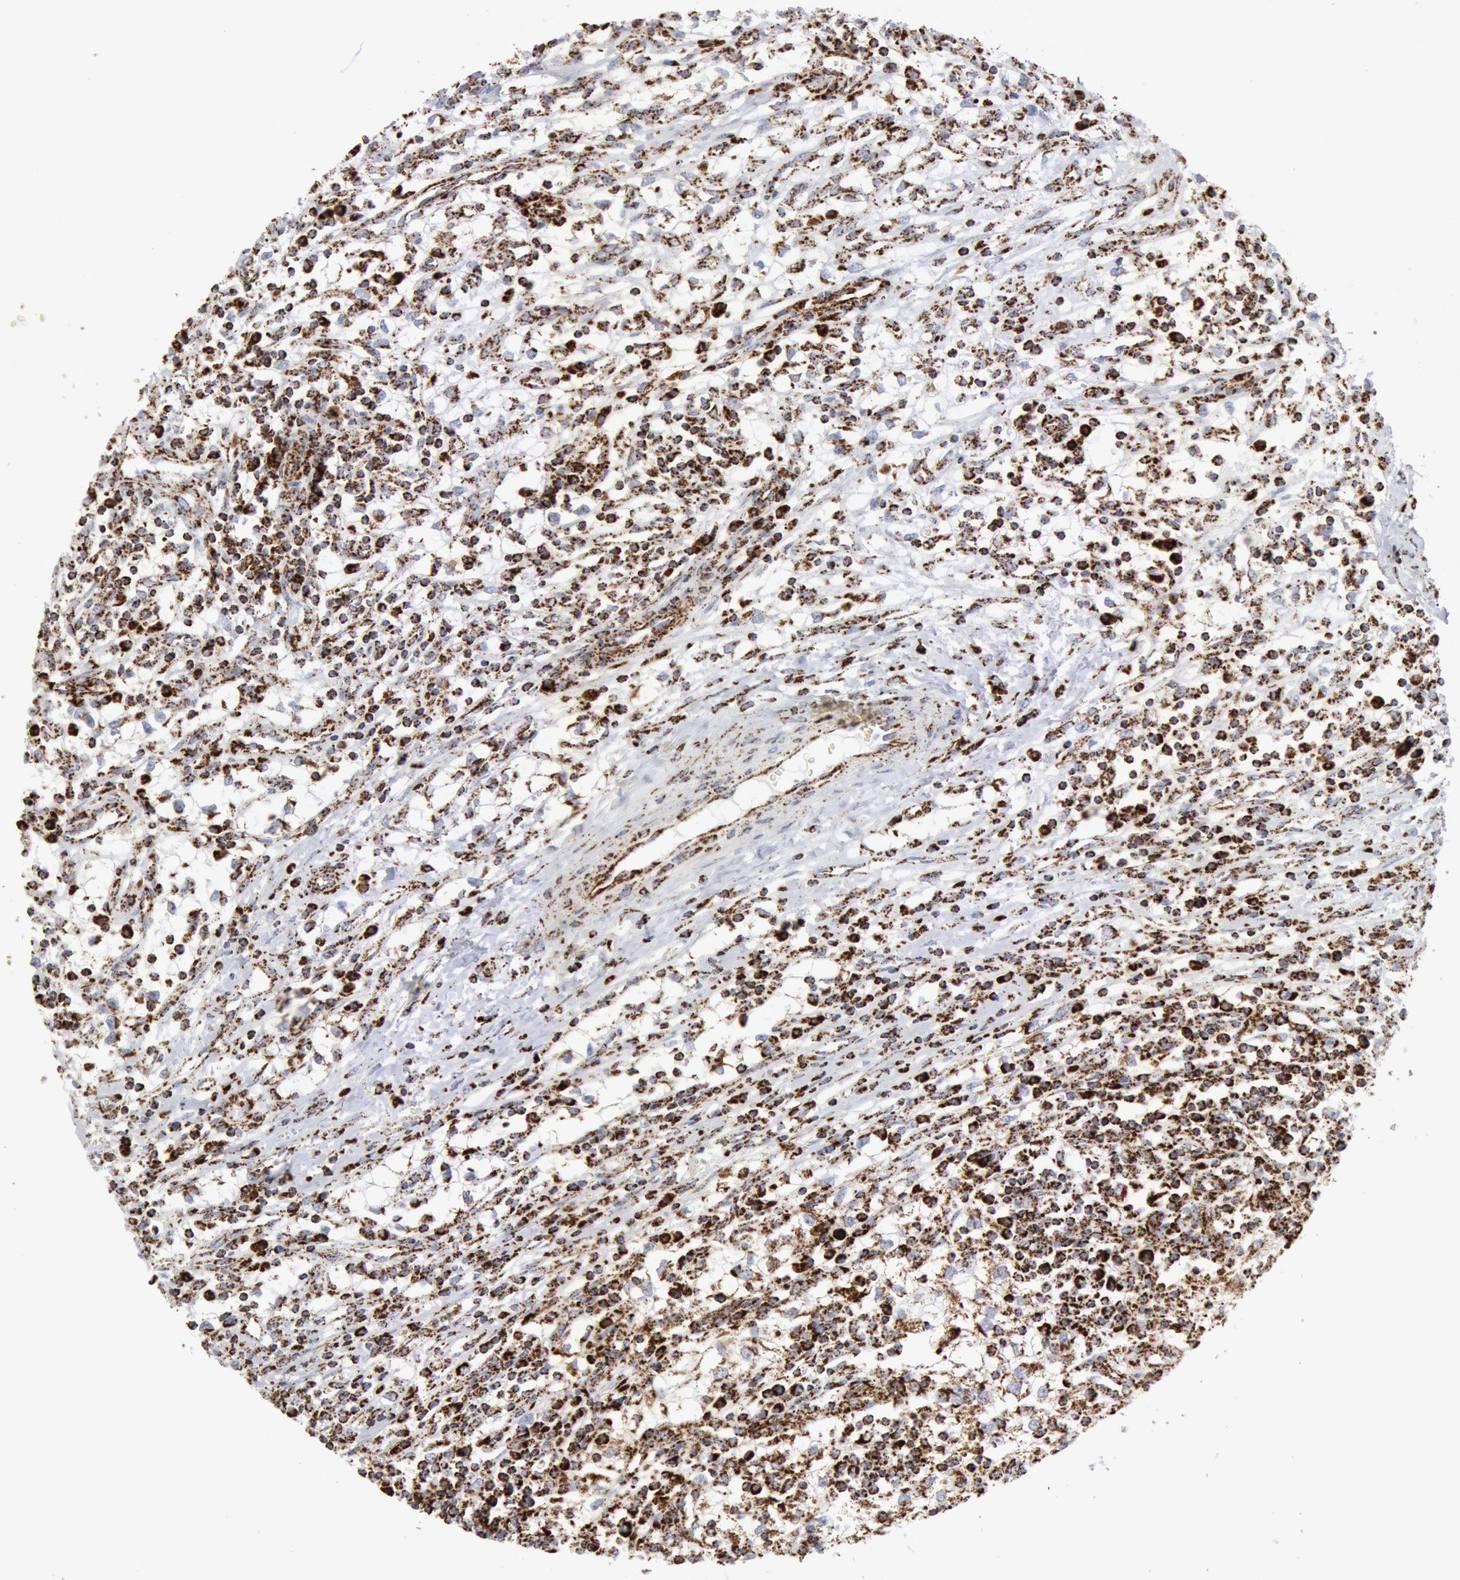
{"staining": {"intensity": "moderate", "quantity": "<25%", "location": "cytoplasmic/membranous"}, "tissue": "renal cancer", "cell_type": "Tumor cells", "image_type": "cancer", "snomed": [{"axis": "morphology", "description": "Adenocarcinoma, NOS"}, {"axis": "topography", "description": "Kidney"}], "caption": "Immunohistochemistry (IHC) of adenocarcinoma (renal) reveals low levels of moderate cytoplasmic/membranous positivity in about <25% of tumor cells.", "gene": "ATP5F1B", "patient": {"sex": "male", "age": 82}}